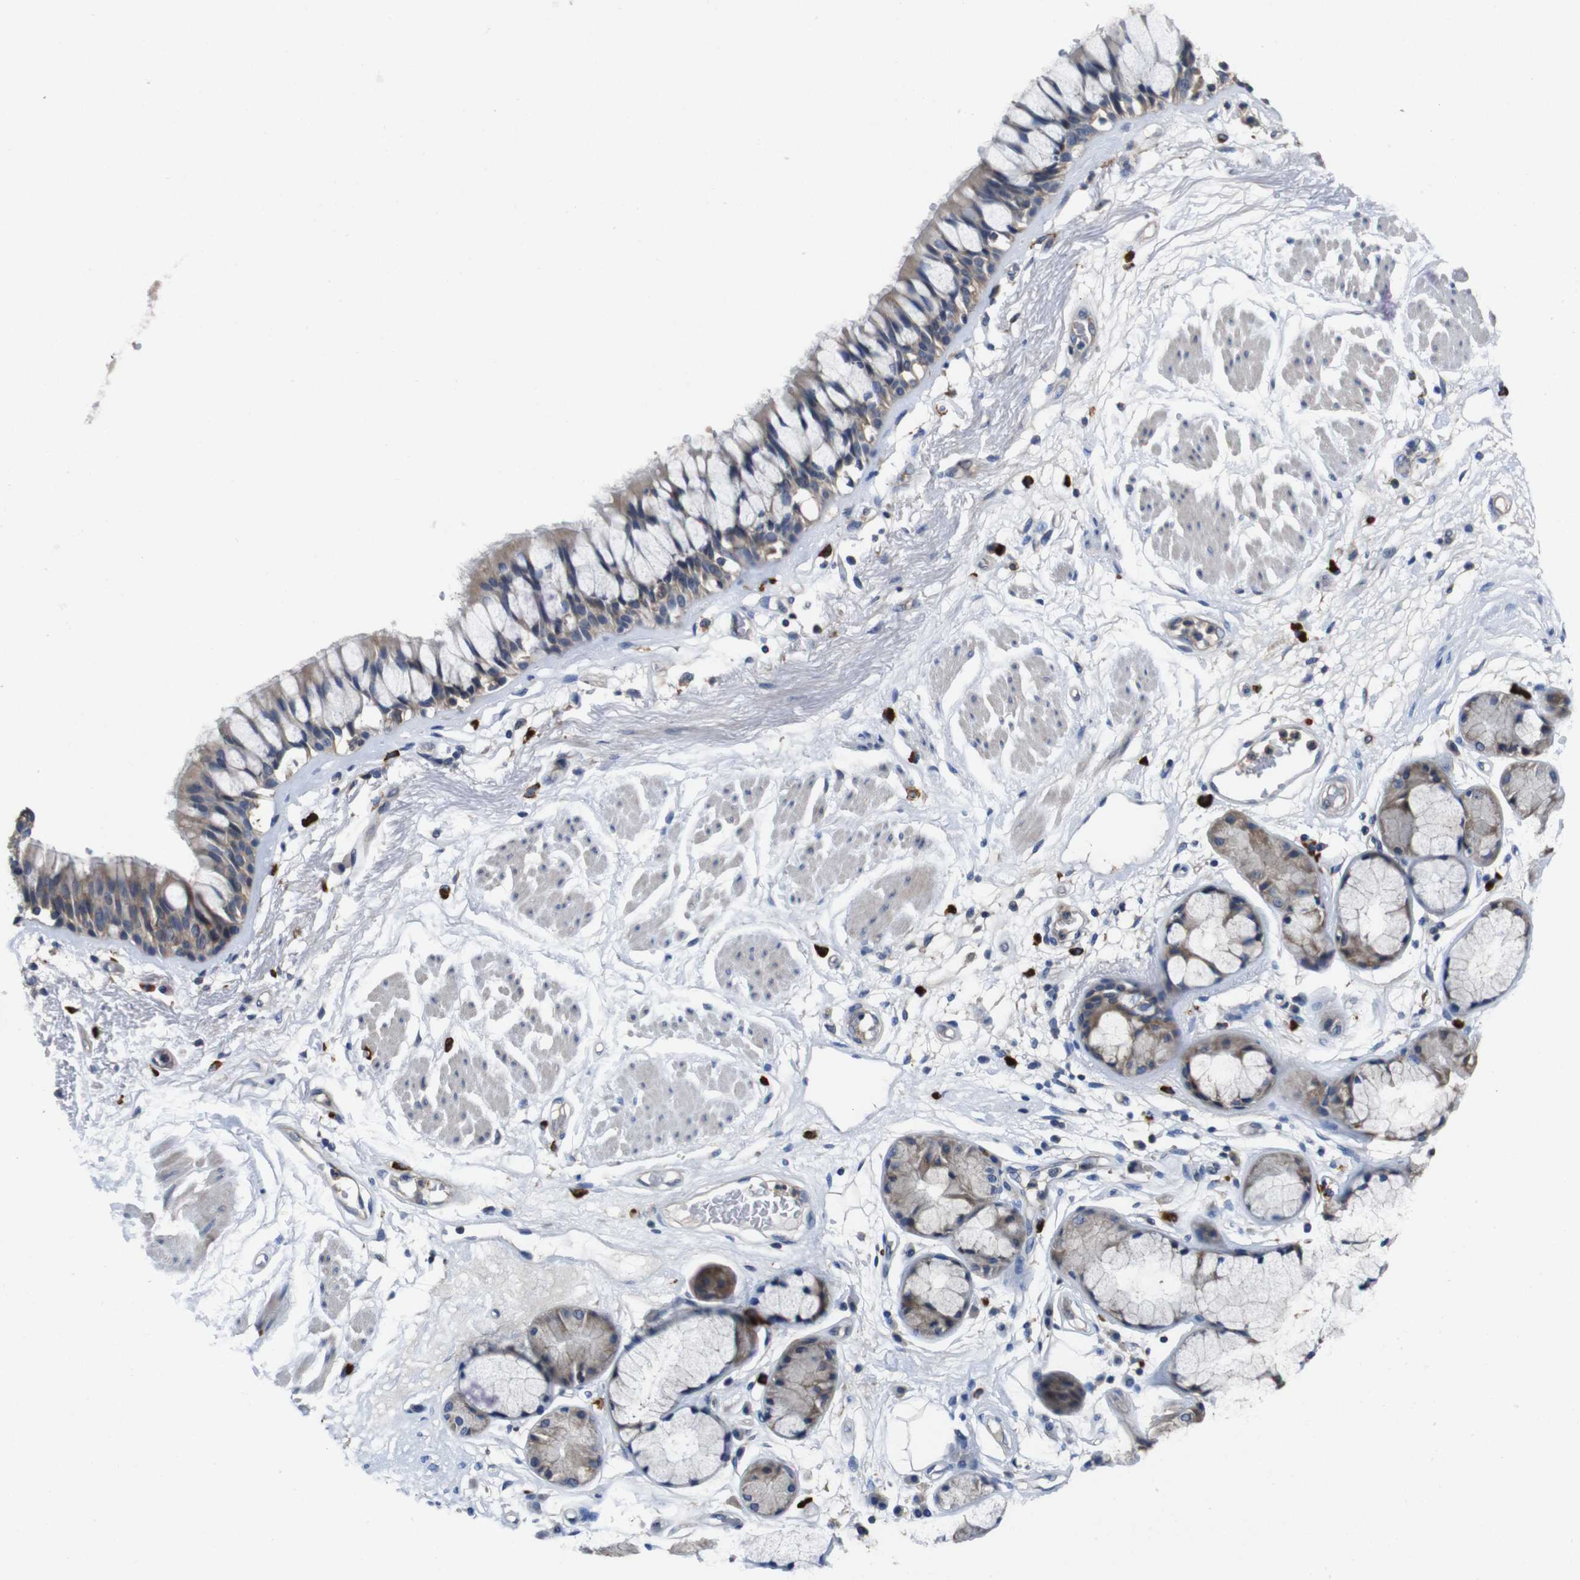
{"staining": {"intensity": "moderate", "quantity": ">75%", "location": "cytoplasmic/membranous"}, "tissue": "bronchus", "cell_type": "Respiratory epithelial cells", "image_type": "normal", "snomed": [{"axis": "morphology", "description": "Normal tissue, NOS"}, {"axis": "topography", "description": "Bronchus"}], "caption": "Brown immunohistochemical staining in unremarkable human bronchus exhibits moderate cytoplasmic/membranous expression in about >75% of respiratory epithelial cells.", "gene": "GLIPR1", "patient": {"sex": "male", "age": 66}}